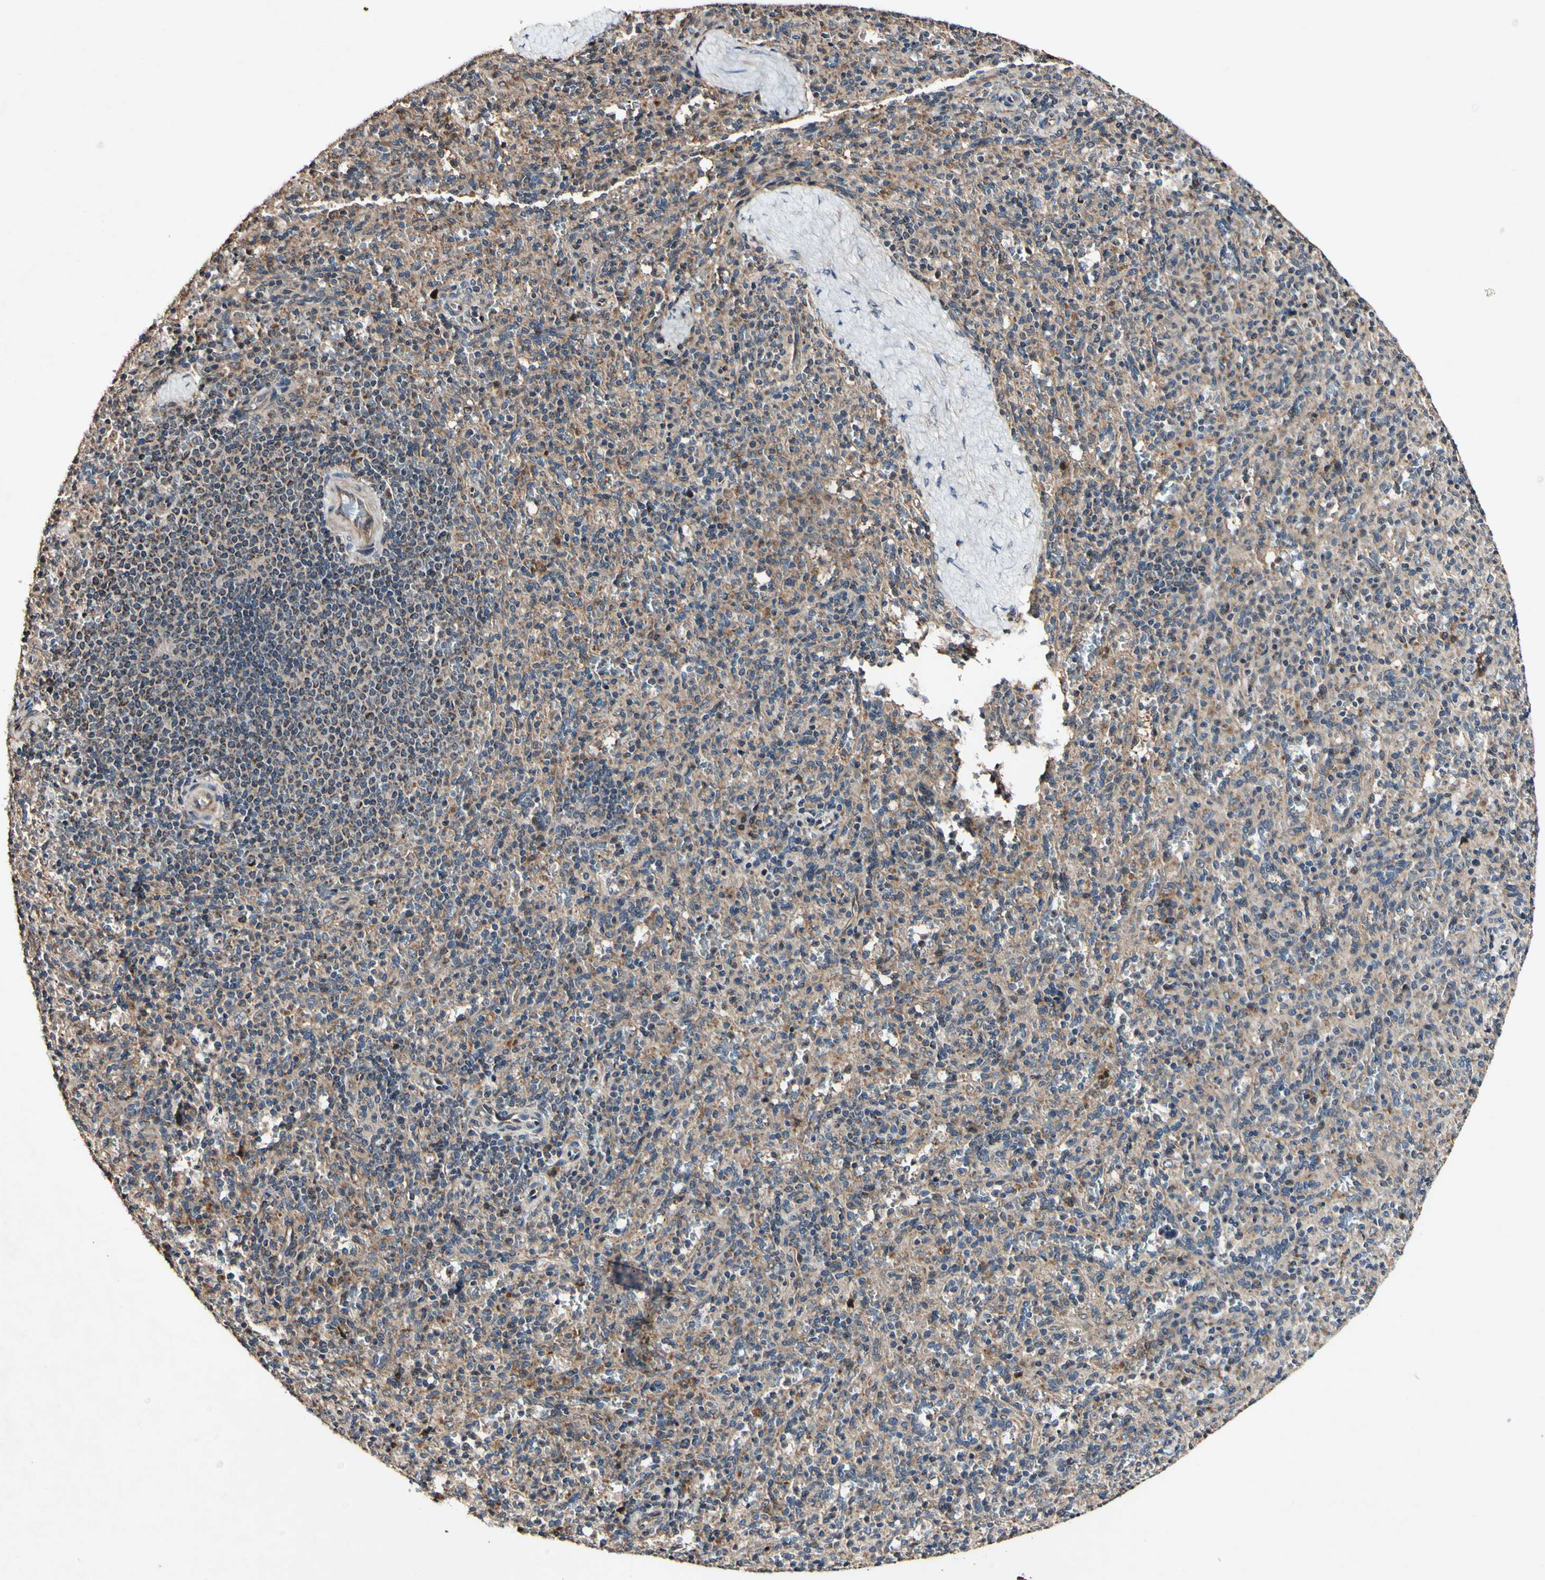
{"staining": {"intensity": "weak", "quantity": "25%-75%", "location": "cytoplasmic/membranous"}, "tissue": "spleen", "cell_type": "Cells in red pulp", "image_type": "normal", "snomed": [{"axis": "morphology", "description": "Normal tissue, NOS"}, {"axis": "topography", "description": "Spleen"}], "caption": "Weak cytoplasmic/membranous staining is seen in about 25%-75% of cells in red pulp in normal spleen.", "gene": "PLAT", "patient": {"sex": "male", "age": 36}}